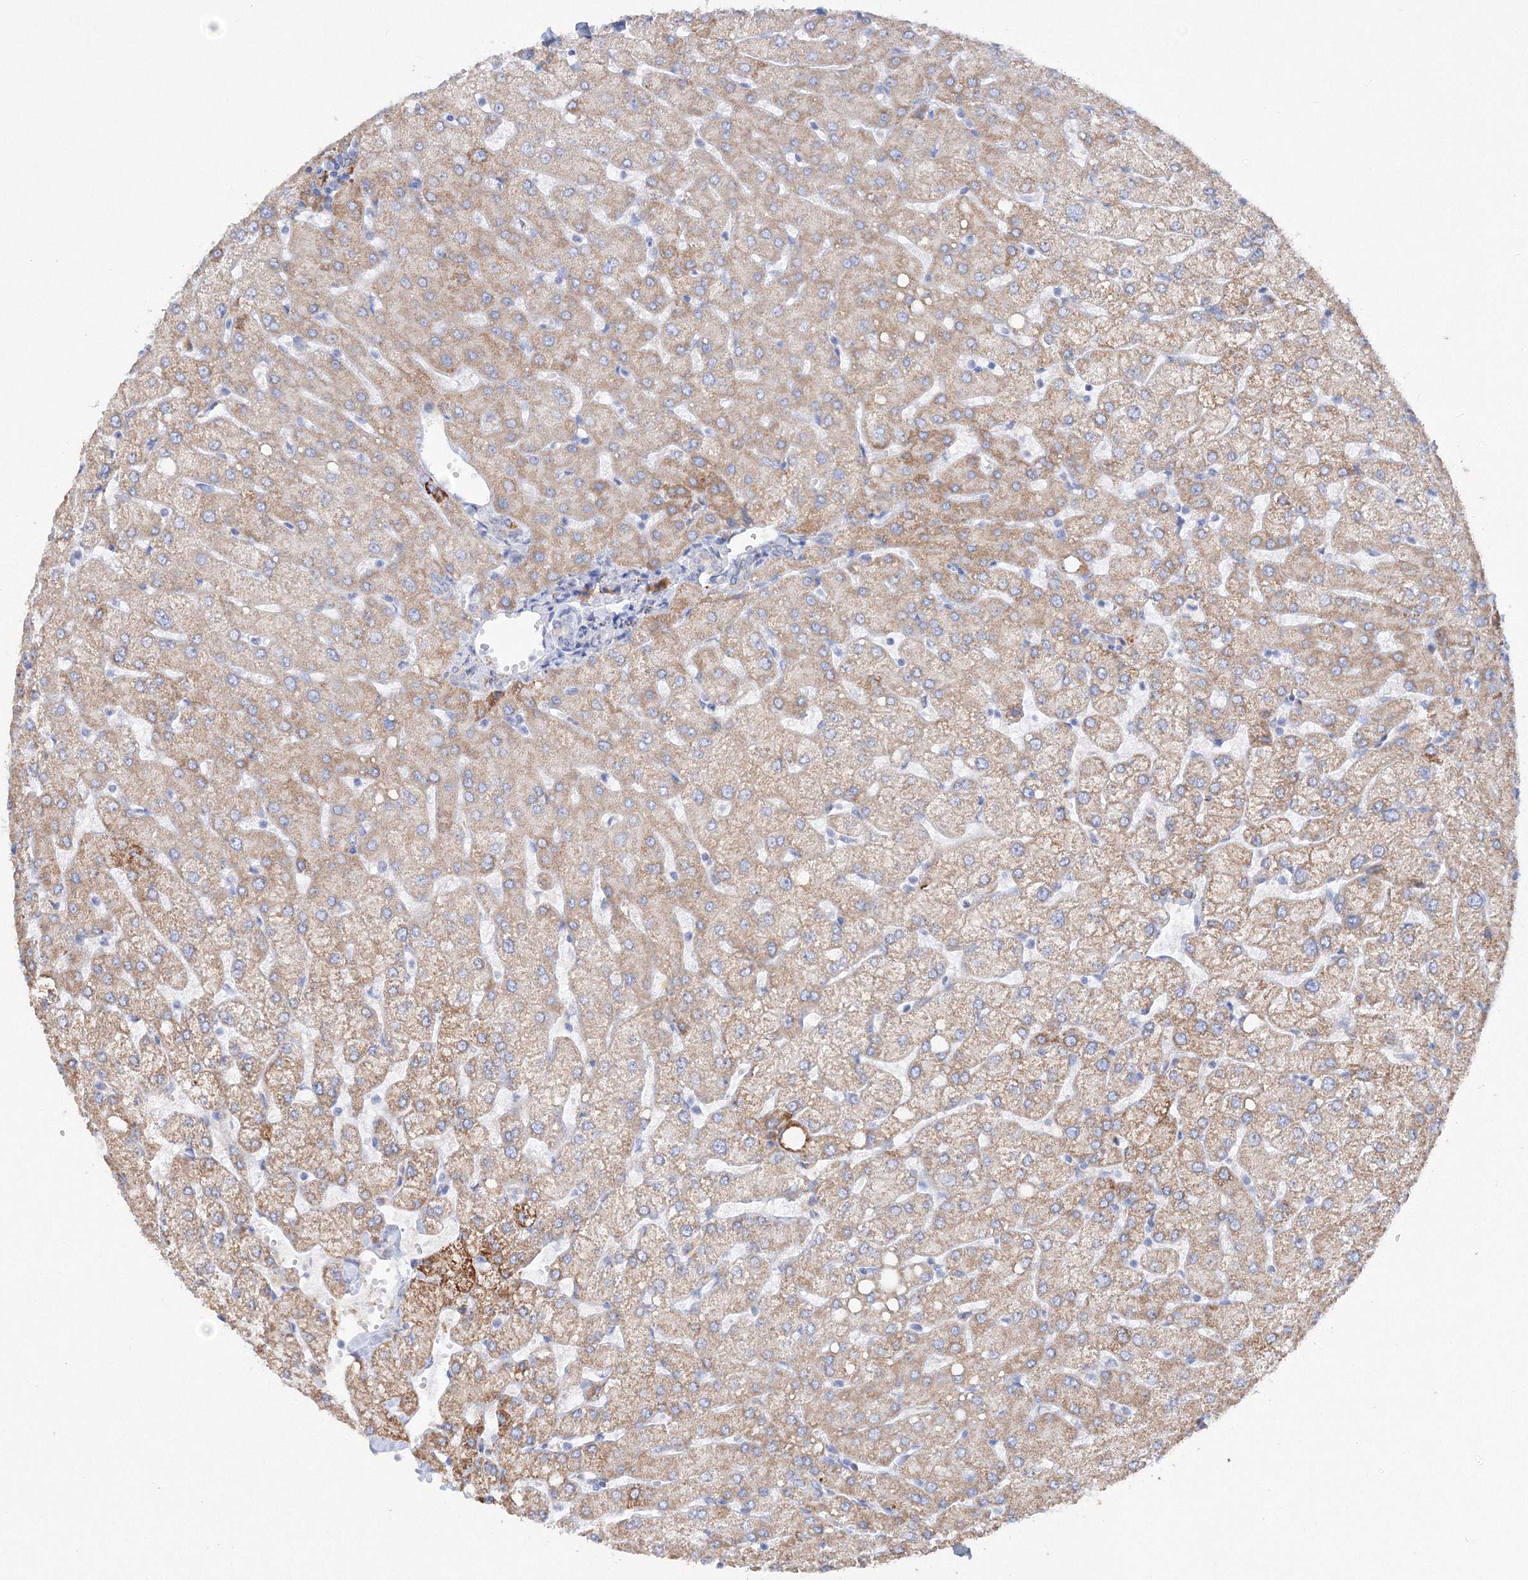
{"staining": {"intensity": "negative", "quantity": "none", "location": "none"}, "tissue": "liver", "cell_type": "Cholangiocytes", "image_type": "normal", "snomed": [{"axis": "morphology", "description": "Normal tissue, NOS"}, {"axis": "topography", "description": "Liver"}], "caption": "A photomicrograph of human liver is negative for staining in cholangiocytes.", "gene": "MERTK", "patient": {"sex": "female", "age": 54}}